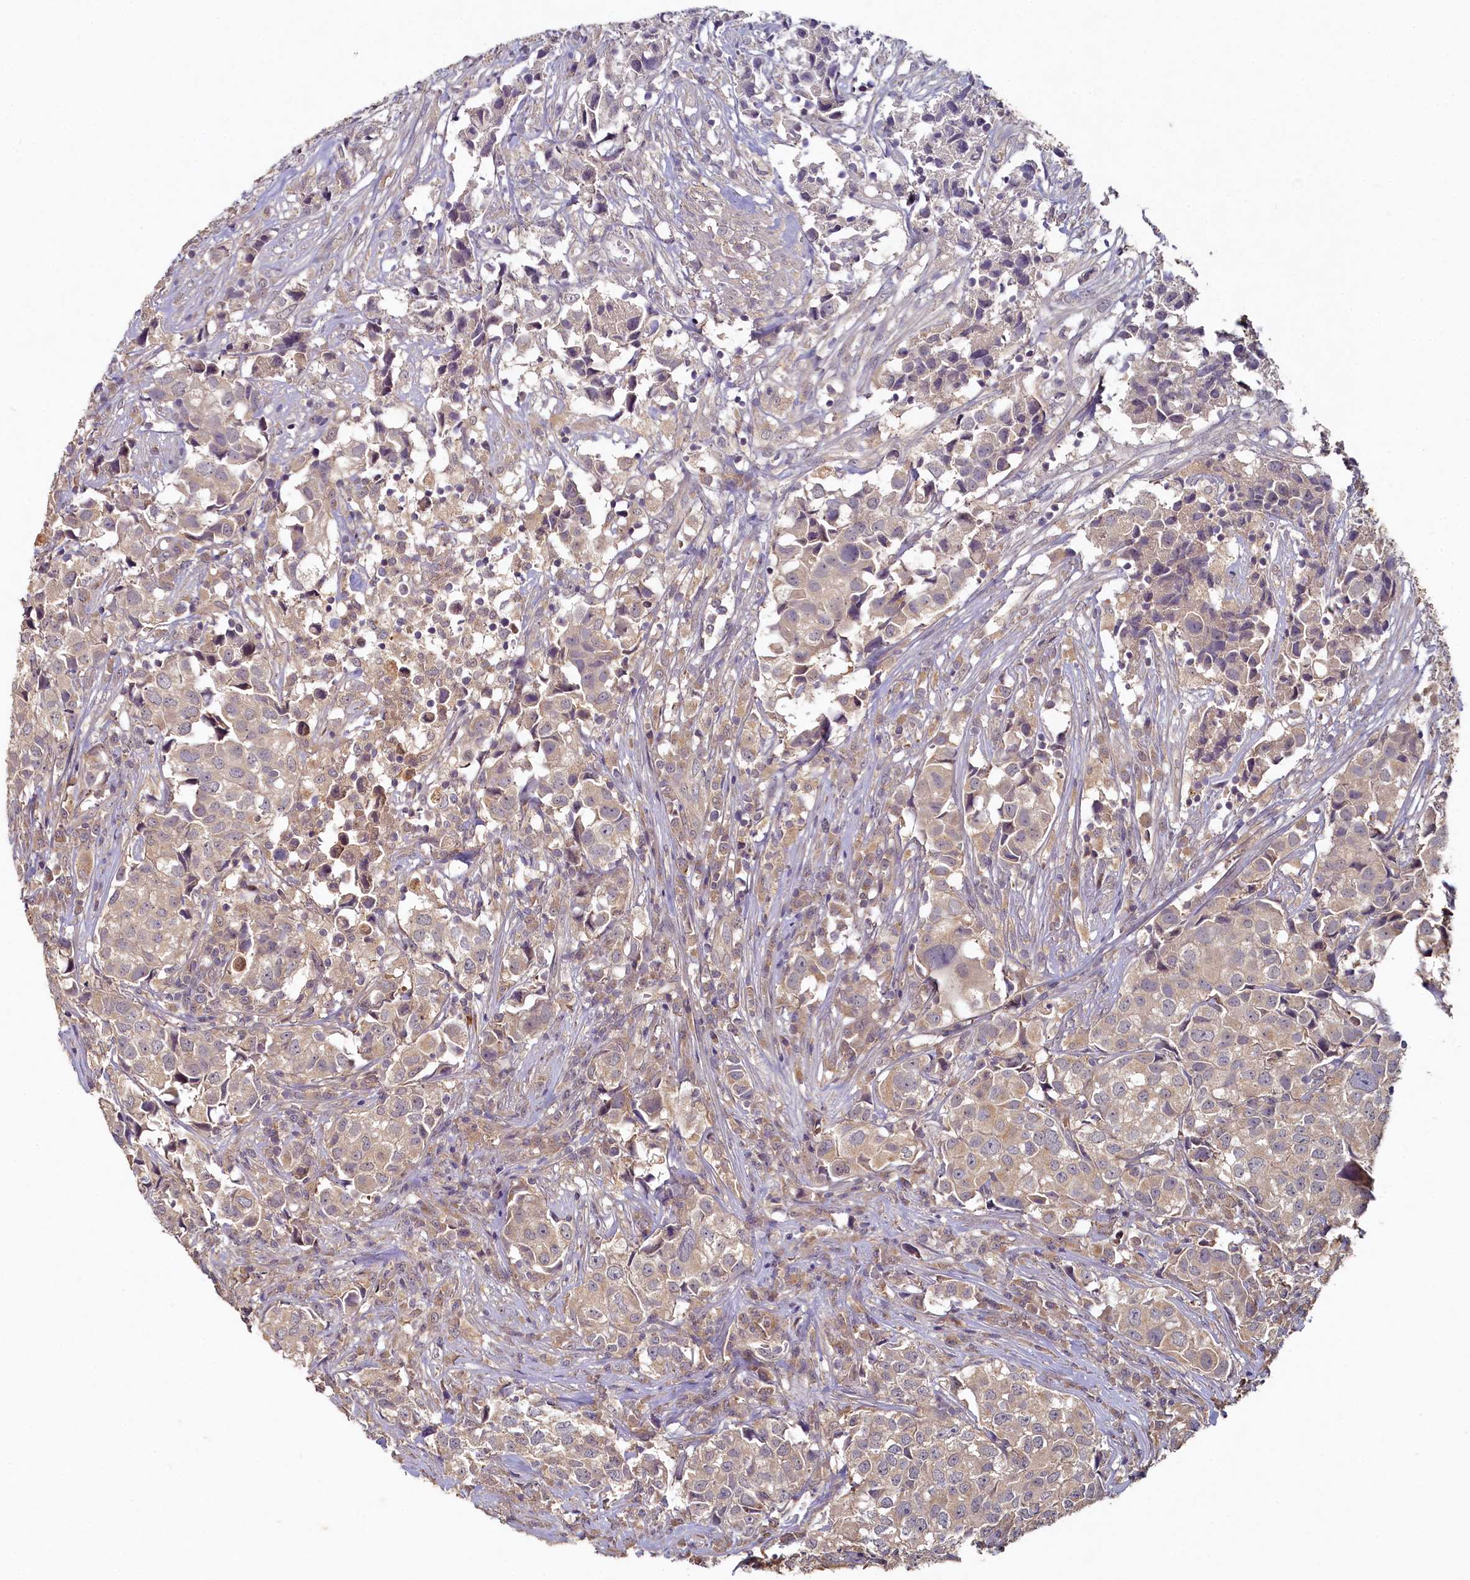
{"staining": {"intensity": "weak", "quantity": "25%-75%", "location": "cytoplasmic/membranous"}, "tissue": "urothelial cancer", "cell_type": "Tumor cells", "image_type": "cancer", "snomed": [{"axis": "morphology", "description": "Urothelial carcinoma, High grade"}, {"axis": "topography", "description": "Urinary bladder"}], "caption": "The micrograph shows a brown stain indicating the presence of a protein in the cytoplasmic/membranous of tumor cells in high-grade urothelial carcinoma. The protein is shown in brown color, while the nuclei are stained blue.", "gene": "HERC3", "patient": {"sex": "female", "age": 75}}